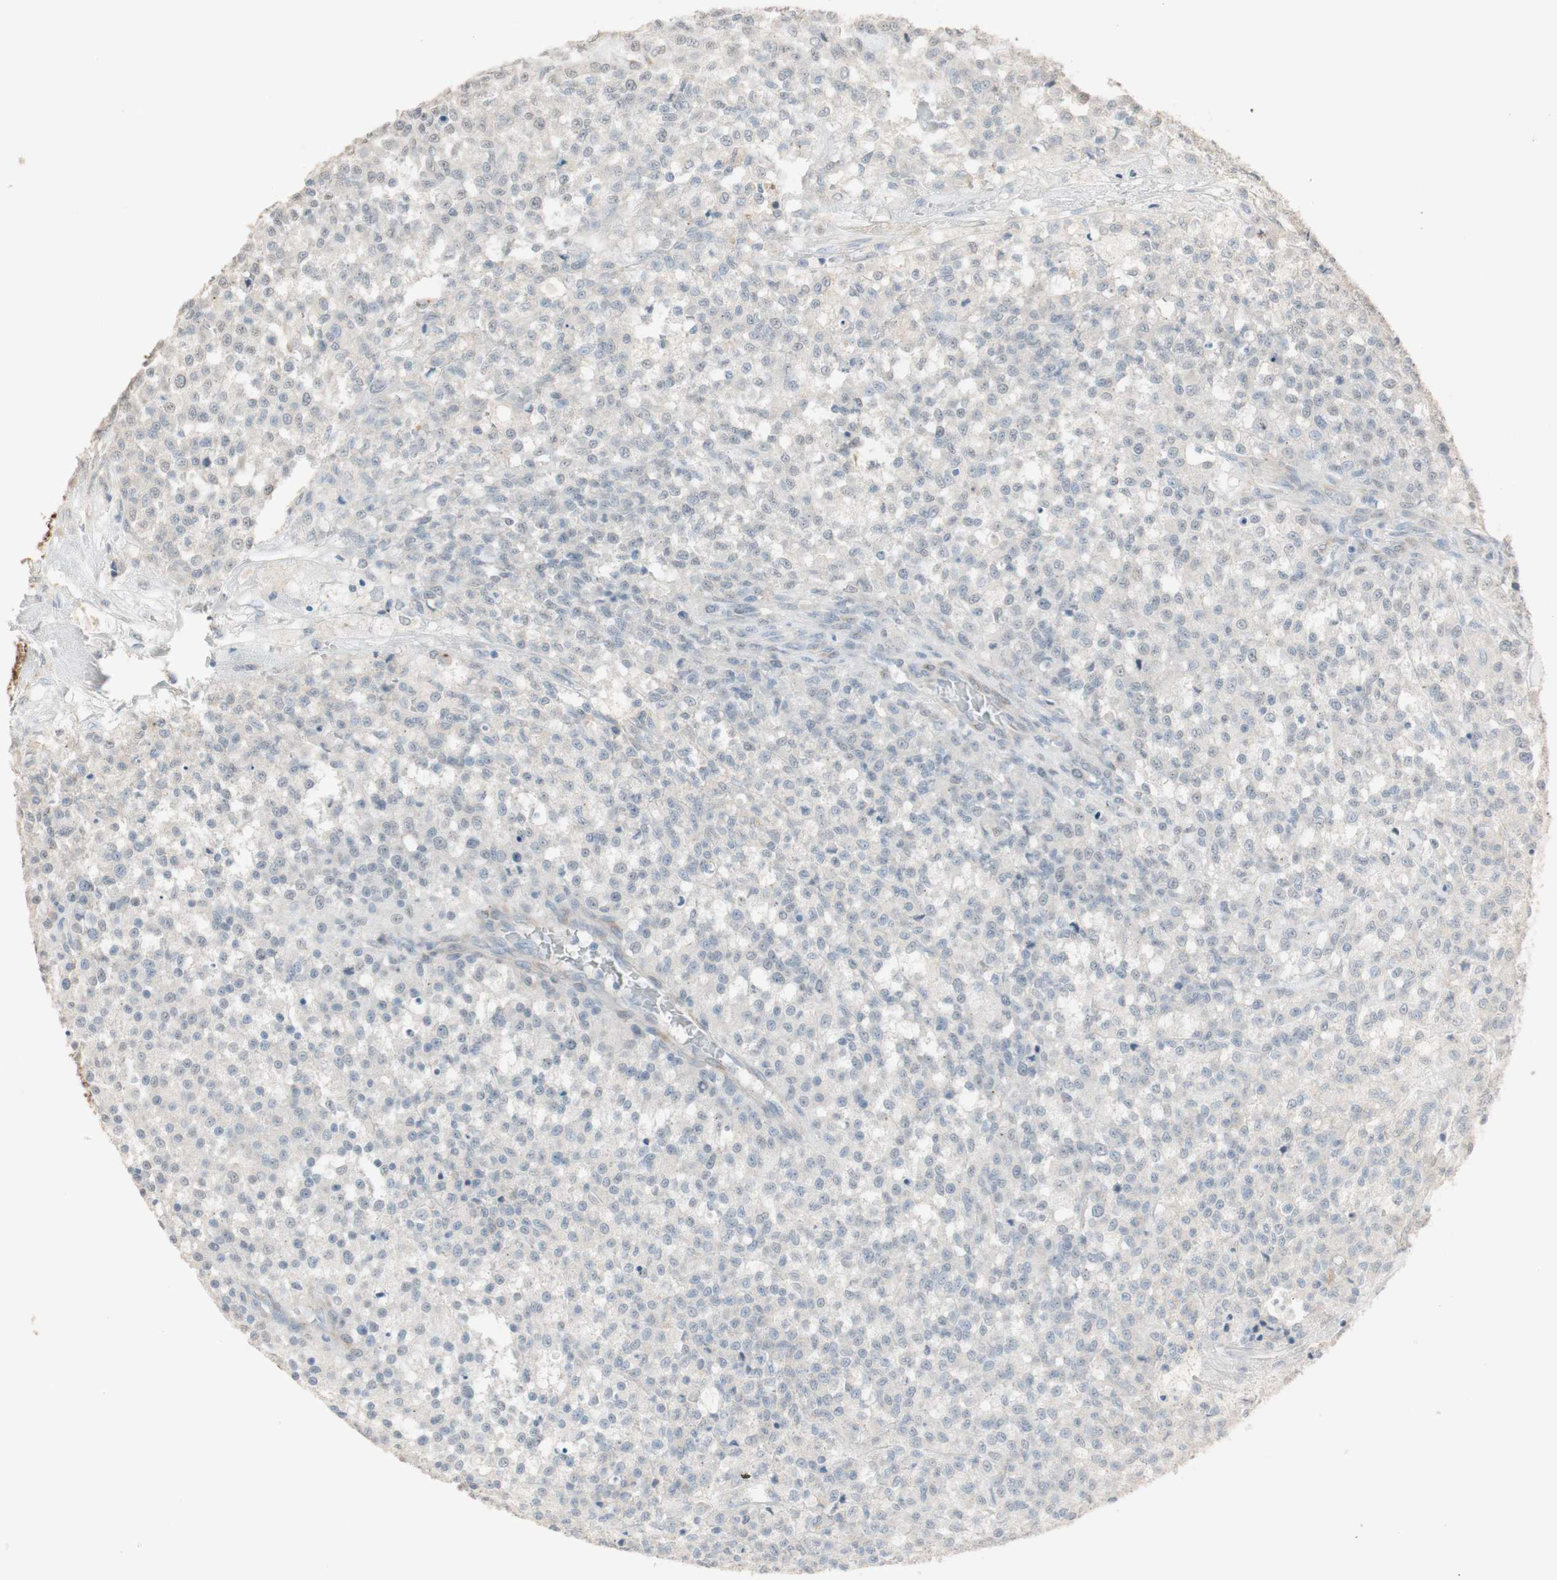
{"staining": {"intensity": "negative", "quantity": "none", "location": "none"}, "tissue": "testis cancer", "cell_type": "Tumor cells", "image_type": "cancer", "snomed": [{"axis": "morphology", "description": "Seminoma, NOS"}, {"axis": "topography", "description": "Testis"}], "caption": "DAB immunohistochemical staining of testis seminoma exhibits no significant staining in tumor cells. The staining was performed using DAB to visualize the protein expression in brown, while the nuclei were stained in blue with hematoxylin (Magnification: 20x).", "gene": "MUC3A", "patient": {"sex": "male", "age": 59}}